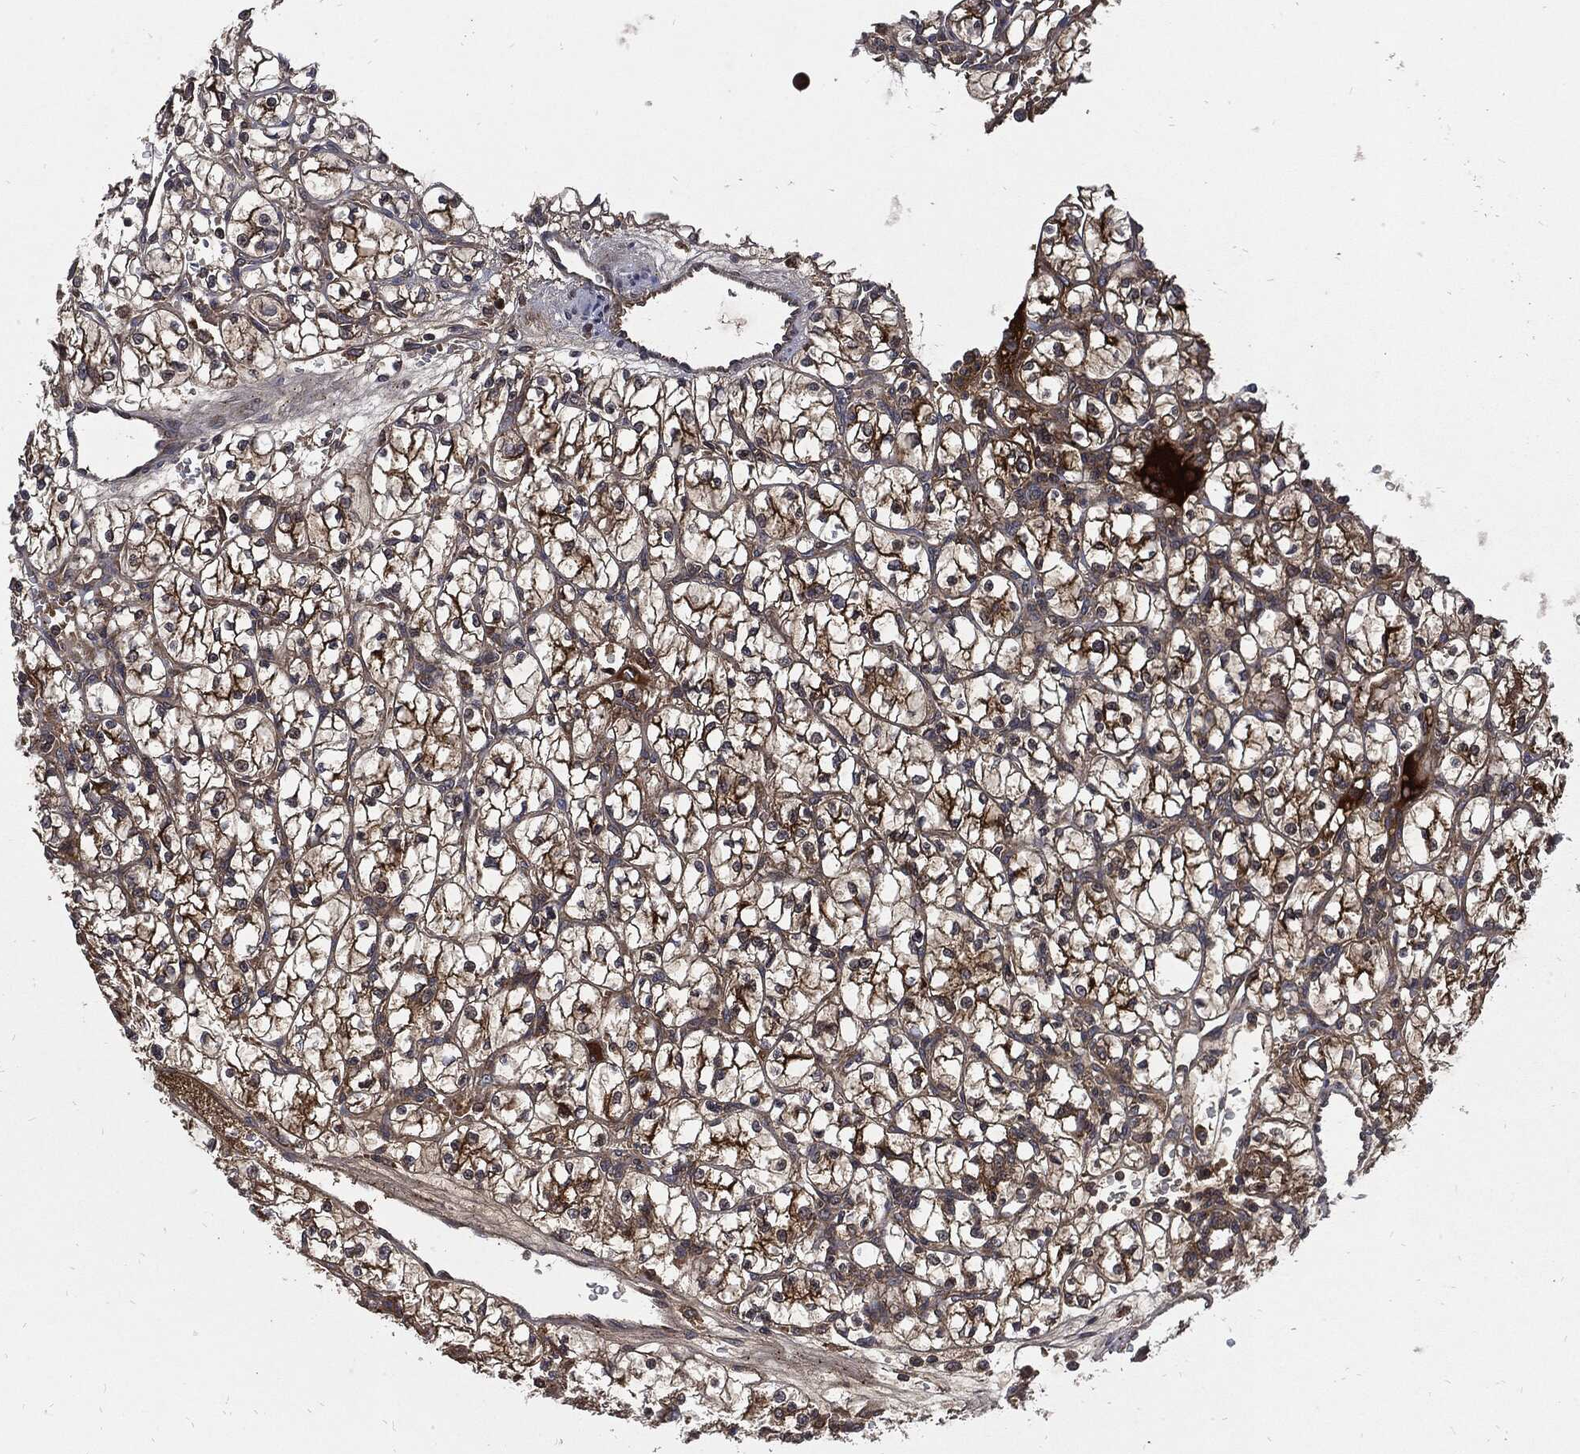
{"staining": {"intensity": "strong", "quantity": "25%-75%", "location": "cytoplasmic/membranous"}, "tissue": "renal cancer", "cell_type": "Tumor cells", "image_type": "cancer", "snomed": [{"axis": "morphology", "description": "Adenocarcinoma, NOS"}, {"axis": "topography", "description": "Kidney"}], "caption": "Immunohistochemistry micrograph of human adenocarcinoma (renal) stained for a protein (brown), which demonstrates high levels of strong cytoplasmic/membranous positivity in about 25%-75% of tumor cells.", "gene": "CLU", "patient": {"sex": "female", "age": 64}}